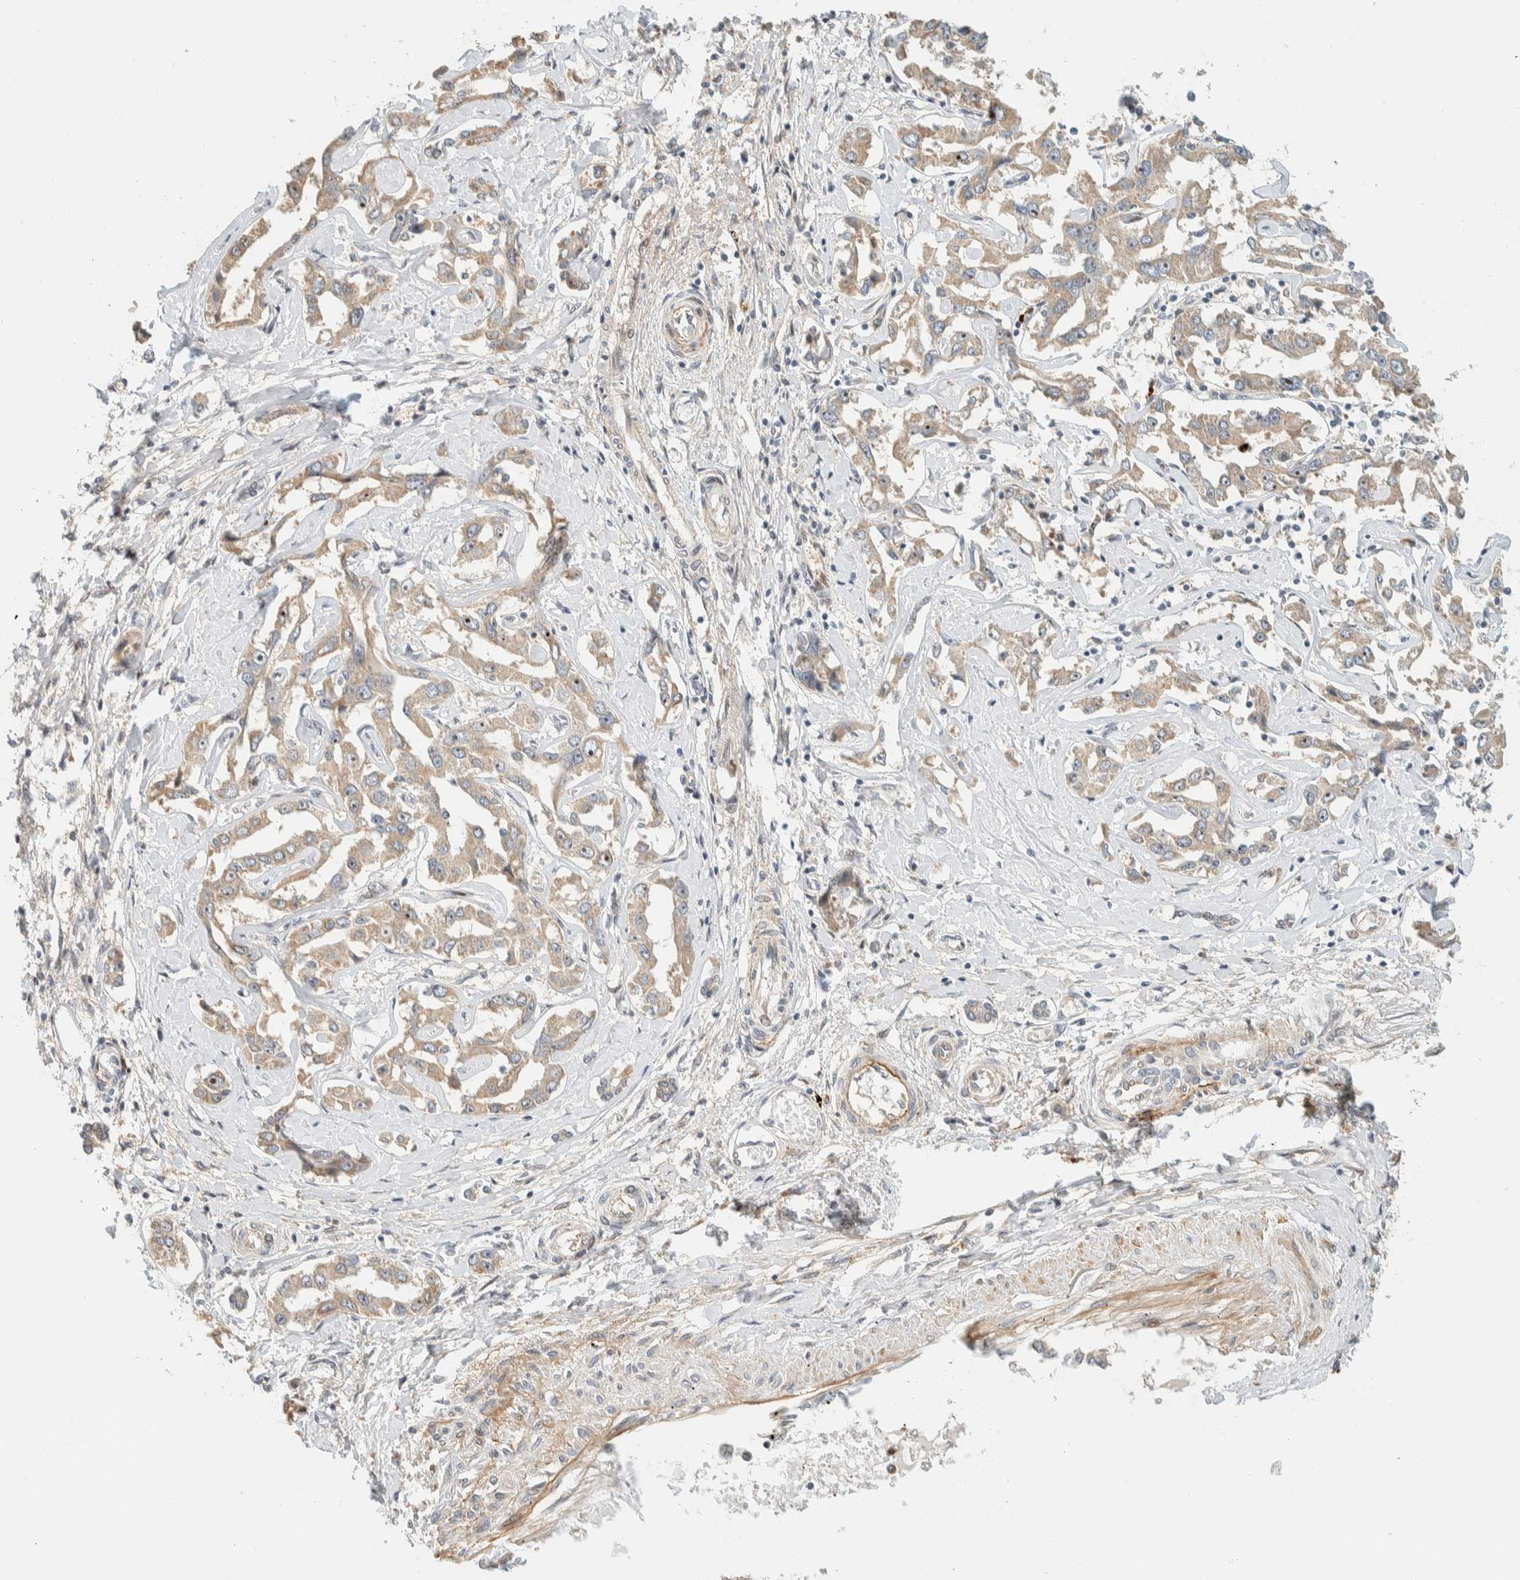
{"staining": {"intensity": "weak", "quantity": ">75%", "location": "cytoplasmic/membranous"}, "tissue": "liver cancer", "cell_type": "Tumor cells", "image_type": "cancer", "snomed": [{"axis": "morphology", "description": "Cholangiocarcinoma"}, {"axis": "topography", "description": "Liver"}], "caption": "Liver cholangiocarcinoma was stained to show a protein in brown. There is low levels of weak cytoplasmic/membranous staining in approximately >75% of tumor cells. (Stains: DAB in brown, nuclei in blue, Microscopy: brightfield microscopy at high magnification).", "gene": "CCDC171", "patient": {"sex": "male", "age": 59}}